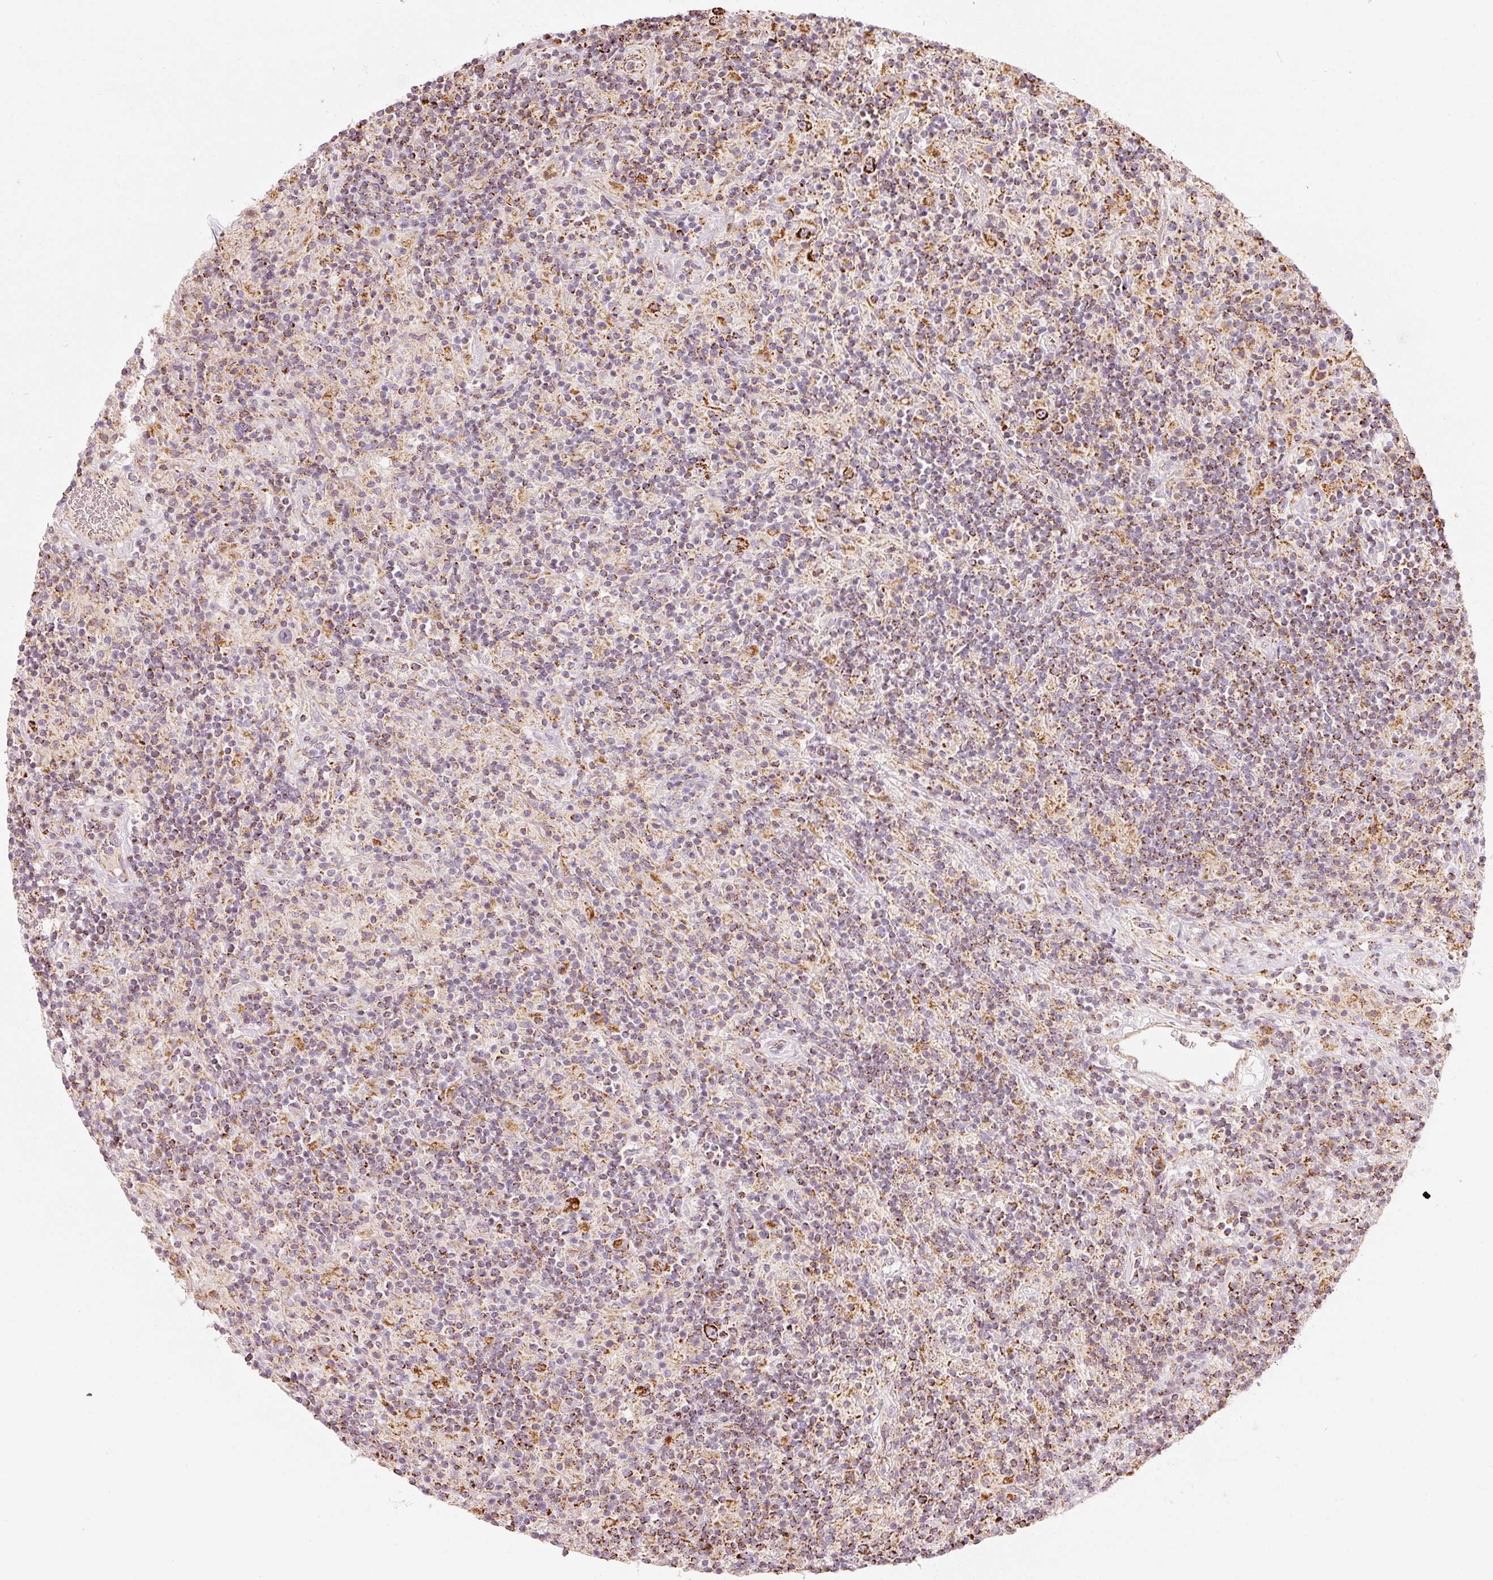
{"staining": {"intensity": "strong", "quantity": ">75%", "location": "cytoplasmic/membranous"}, "tissue": "lymphoma", "cell_type": "Tumor cells", "image_type": "cancer", "snomed": [{"axis": "morphology", "description": "Hodgkin's disease, NOS"}, {"axis": "topography", "description": "Lymph node"}], "caption": "Lymphoma tissue reveals strong cytoplasmic/membranous positivity in about >75% of tumor cells, visualized by immunohistochemistry.", "gene": "C17orf98", "patient": {"sex": "male", "age": 70}}